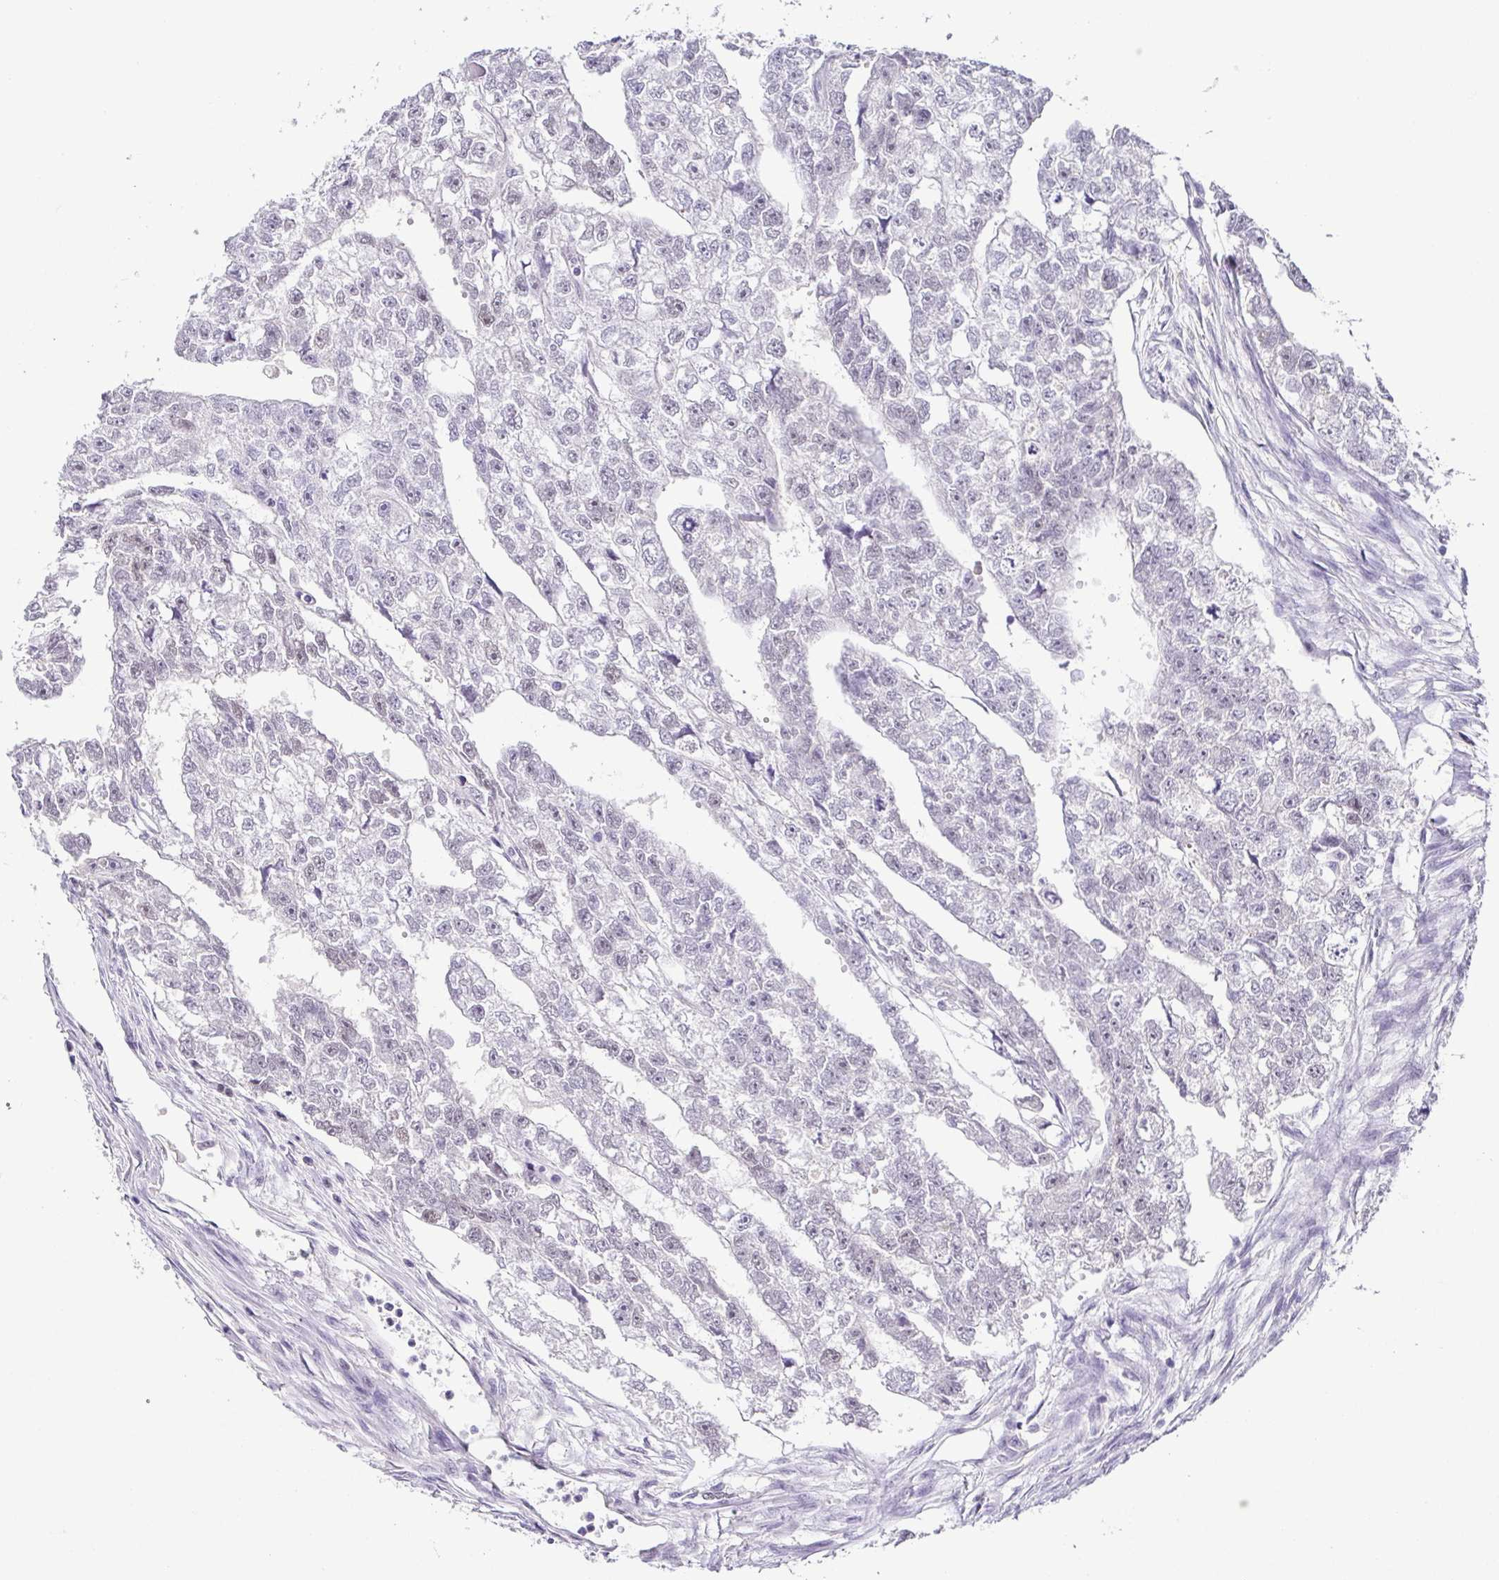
{"staining": {"intensity": "negative", "quantity": "none", "location": "none"}, "tissue": "testis cancer", "cell_type": "Tumor cells", "image_type": "cancer", "snomed": [{"axis": "morphology", "description": "Carcinoma, Embryonal, NOS"}, {"axis": "morphology", "description": "Teratoma, malignant, NOS"}, {"axis": "topography", "description": "Testis"}], "caption": "High power microscopy micrograph of an immunohistochemistry photomicrograph of testis cancer (teratoma (malignant)), revealing no significant positivity in tumor cells.", "gene": "TCF3", "patient": {"sex": "male", "age": 44}}